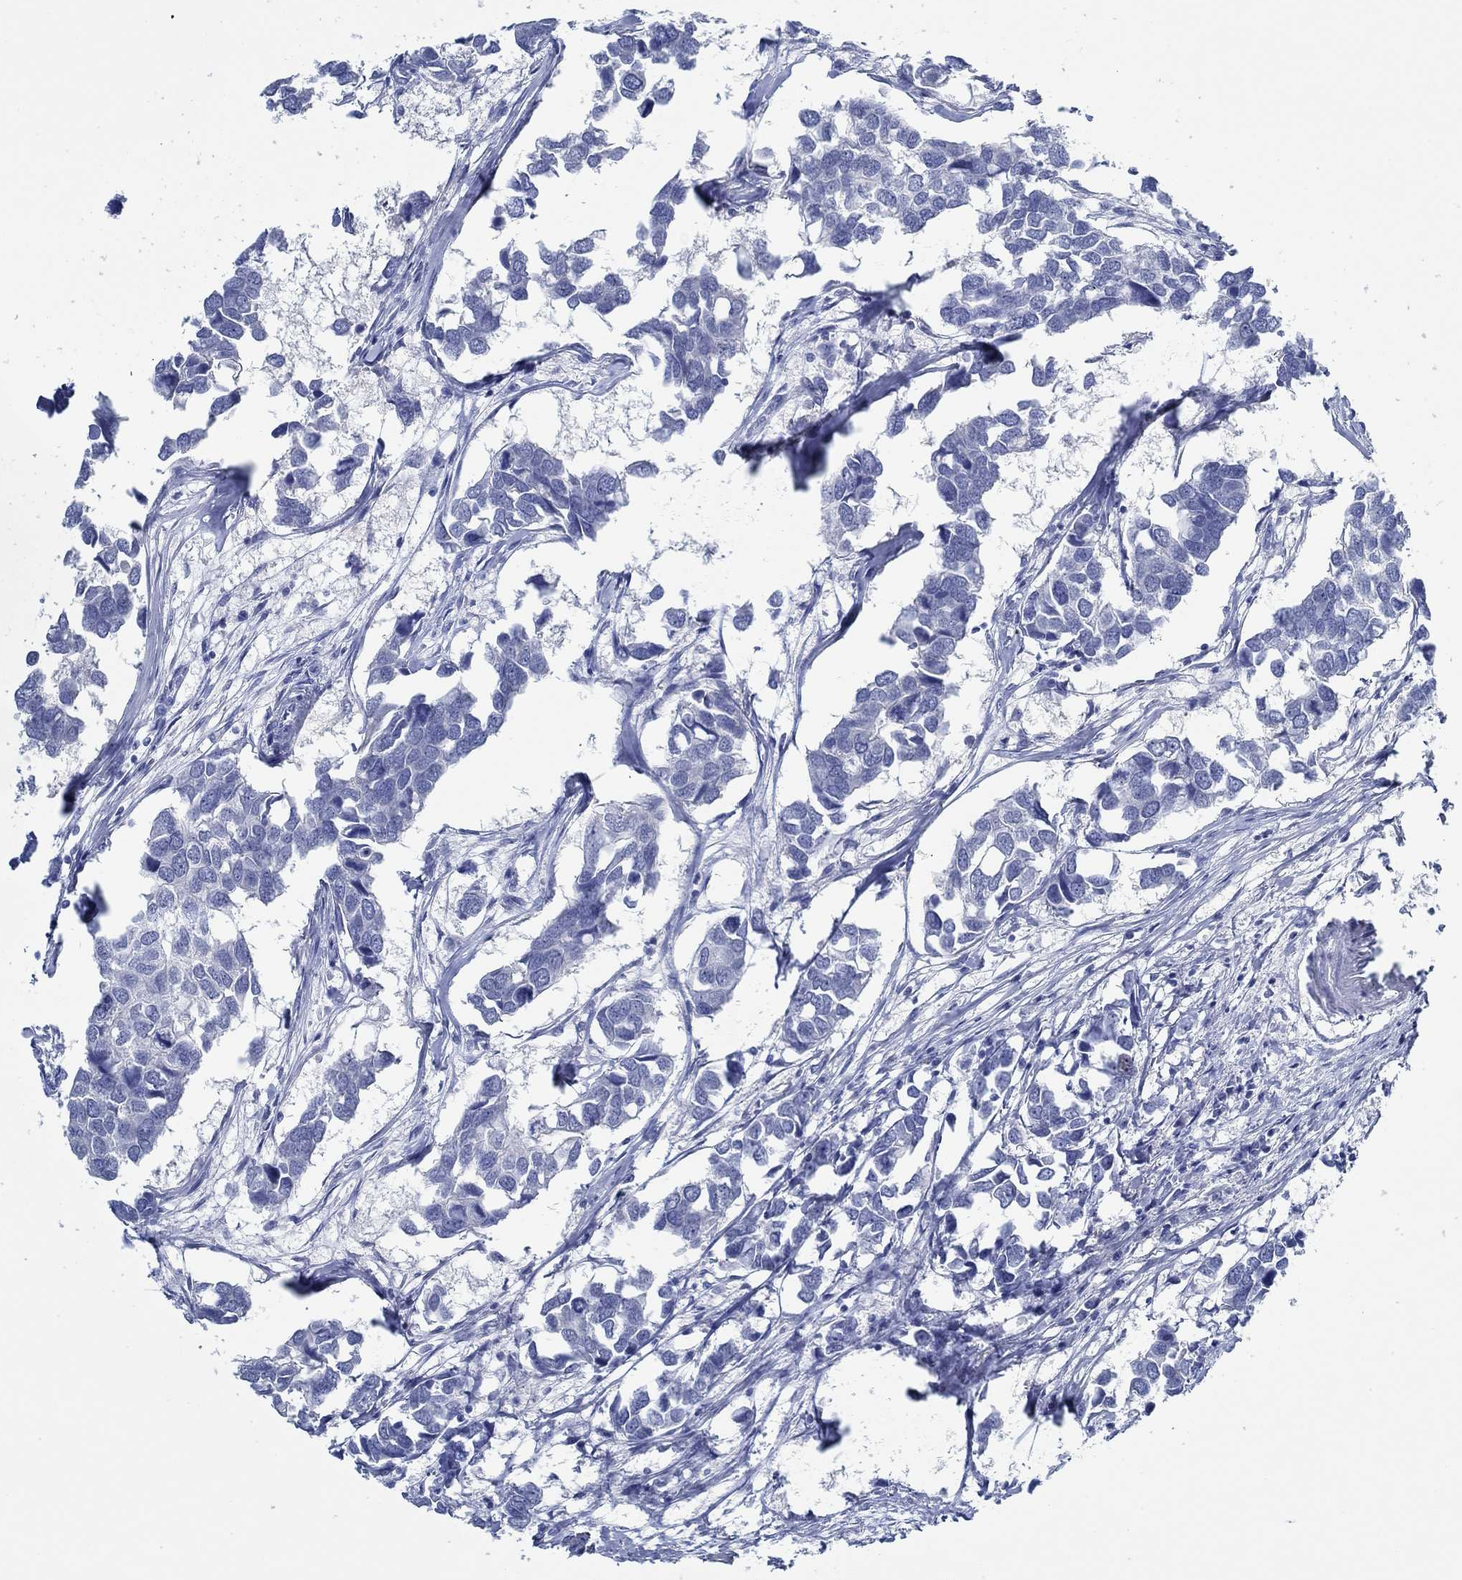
{"staining": {"intensity": "negative", "quantity": "none", "location": "none"}, "tissue": "breast cancer", "cell_type": "Tumor cells", "image_type": "cancer", "snomed": [{"axis": "morphology", "description": "Duct carcinoma"}, {"axis": "topography", "description": "Breast"}], "caption": "An IHC micrograph of intraductal carcinoma (breast) is shown. There is no staining in tumor cells of intraductal carcinoma (breast).", "gene": "ZNF671", "patient": {"sex": "female", "age": 83}}